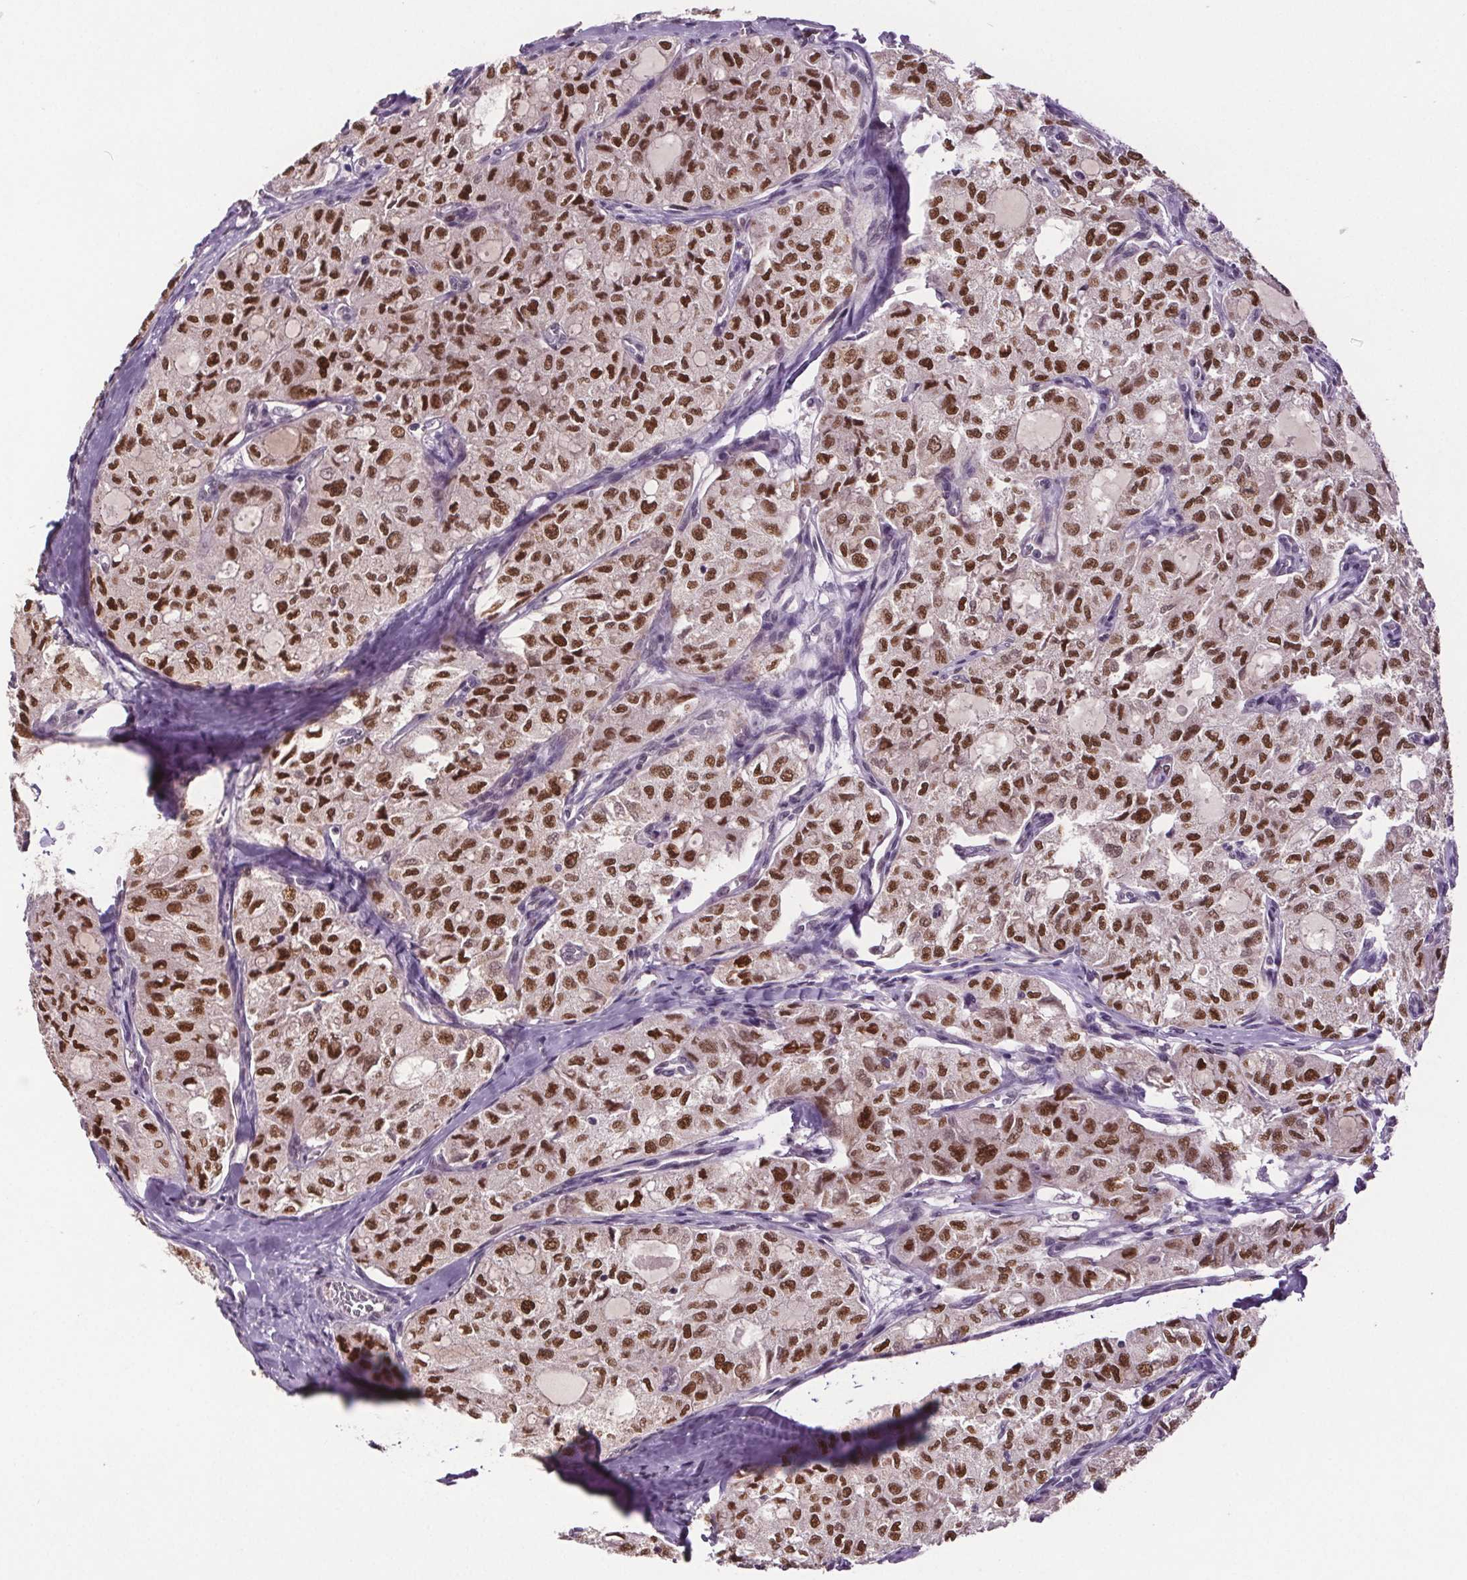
{"staining": {"intensity": "moderate", "quantity": ">75%", "location": "nuclear"}, "tissue": "thyroid cancer", "cell_type": "Tumor cells", "image_type": "cancer", "snomed": [{"axis": "morphology", "description": "Follicular adenoma carcinoma, NOS"}, {"axis": "topography", "description": "Thyroid gland"}], "caption": "Immunohistochemistry histopathology image of thyroid cancer stained for a protein (brown), which demonstrates medium levels of moderate nuclear positivity in about >75% of tumor cells.", "gene": "CENPF", "patient": {"sex": "male", "age": 75}}